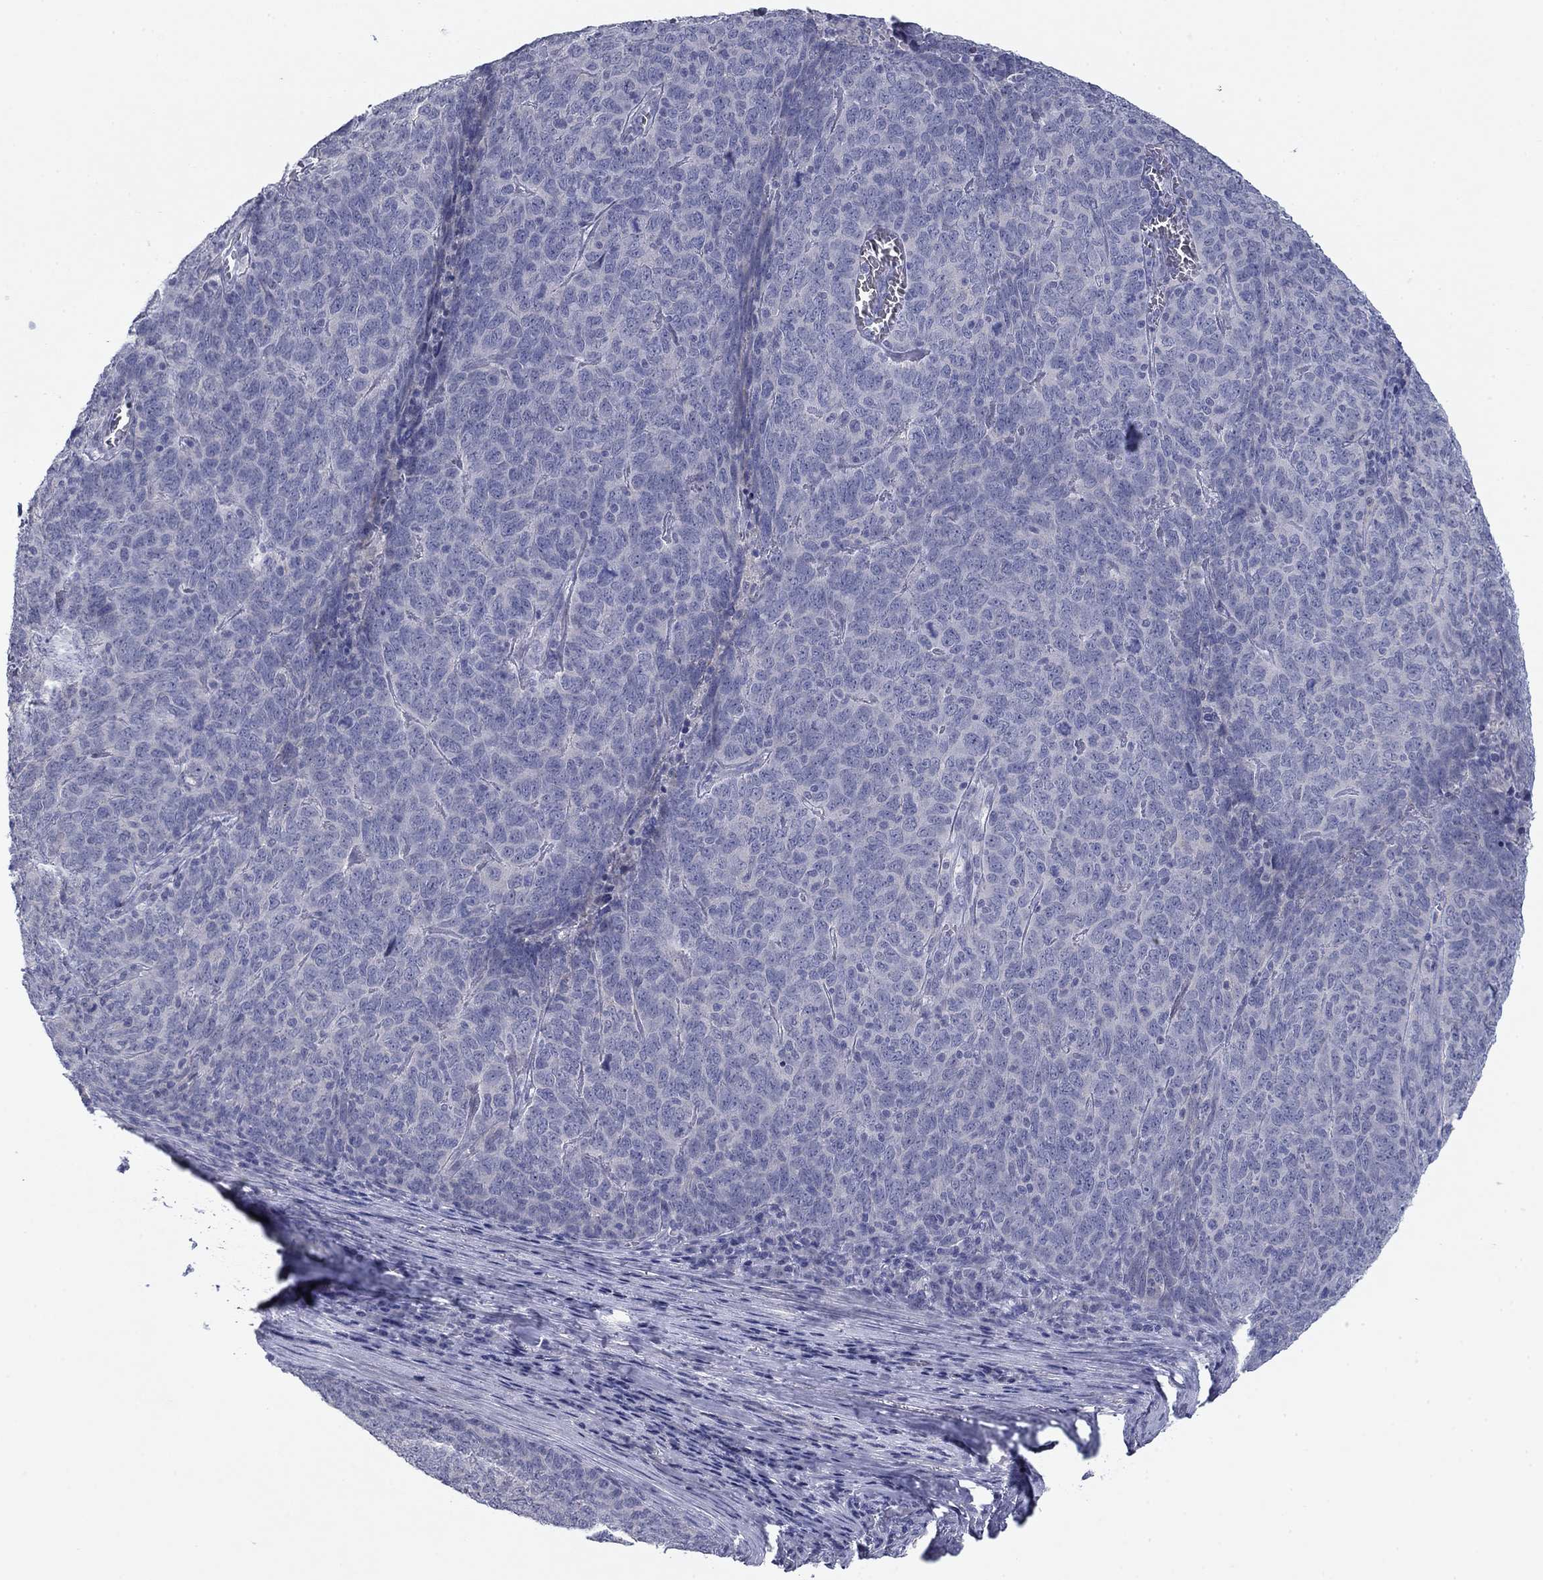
{"staining": {"intensity": "negative", "quantity": "none", "location": "none"}, "tissue": "skin cancer", "cell_type": "Tumor cells", "image_type": "cancer", "snomed": [{"axis": "morphology", "description": "Squamous cell carcinoma, NOS"}, {"axis": "topography", "description": "Skin"}, {"axis": "topography", "description": "Anal"}], "caption": "There is no significant positivity in tumor cells of skin cancer (squamous cell carcinoma). Nuclei are stained in blue.", "gene": "CNTNAP4", "patient": {"sex": "female", "age": 51}}